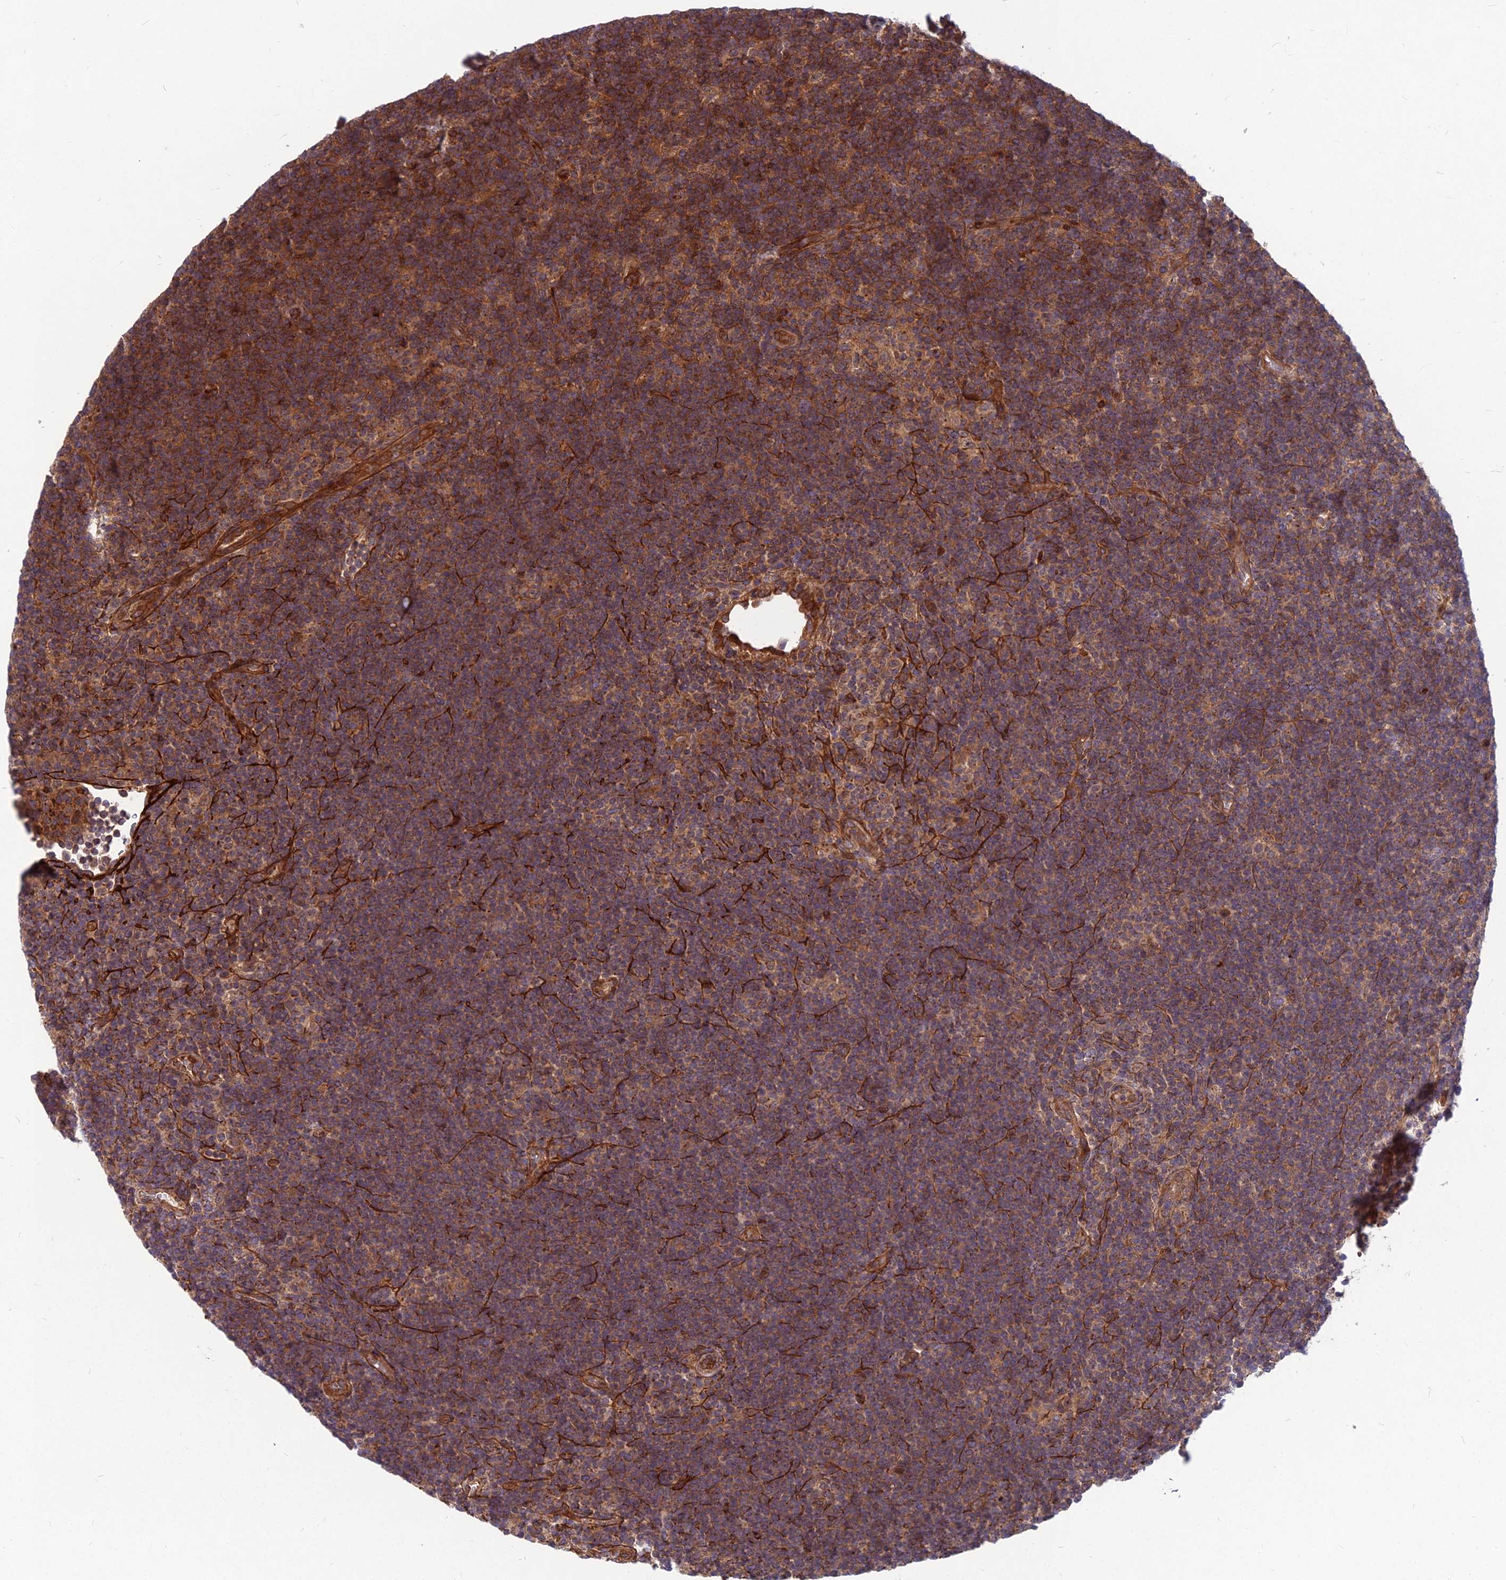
{"staining": {"intensity": "weak", "quantity": ">75%", "location": "cytoplasmic/membranous"}, "tissue": "lymphoma", "cell_type": "Tumor cells", "image_type": "cancer", "snomed": [{"axis": "morphology", "description": "Hodgkin's disease, NOS"}, {"axis": "topography", "description": "Lymph node"}], "caption": "Protein expression analysis of human Hodgkin's disease reveals weak cytoplasmic/membranous staining in approximately >75% of tumor cells.", "gene": "MFSD8", "patient": {"sex": "female", "age": 57}}